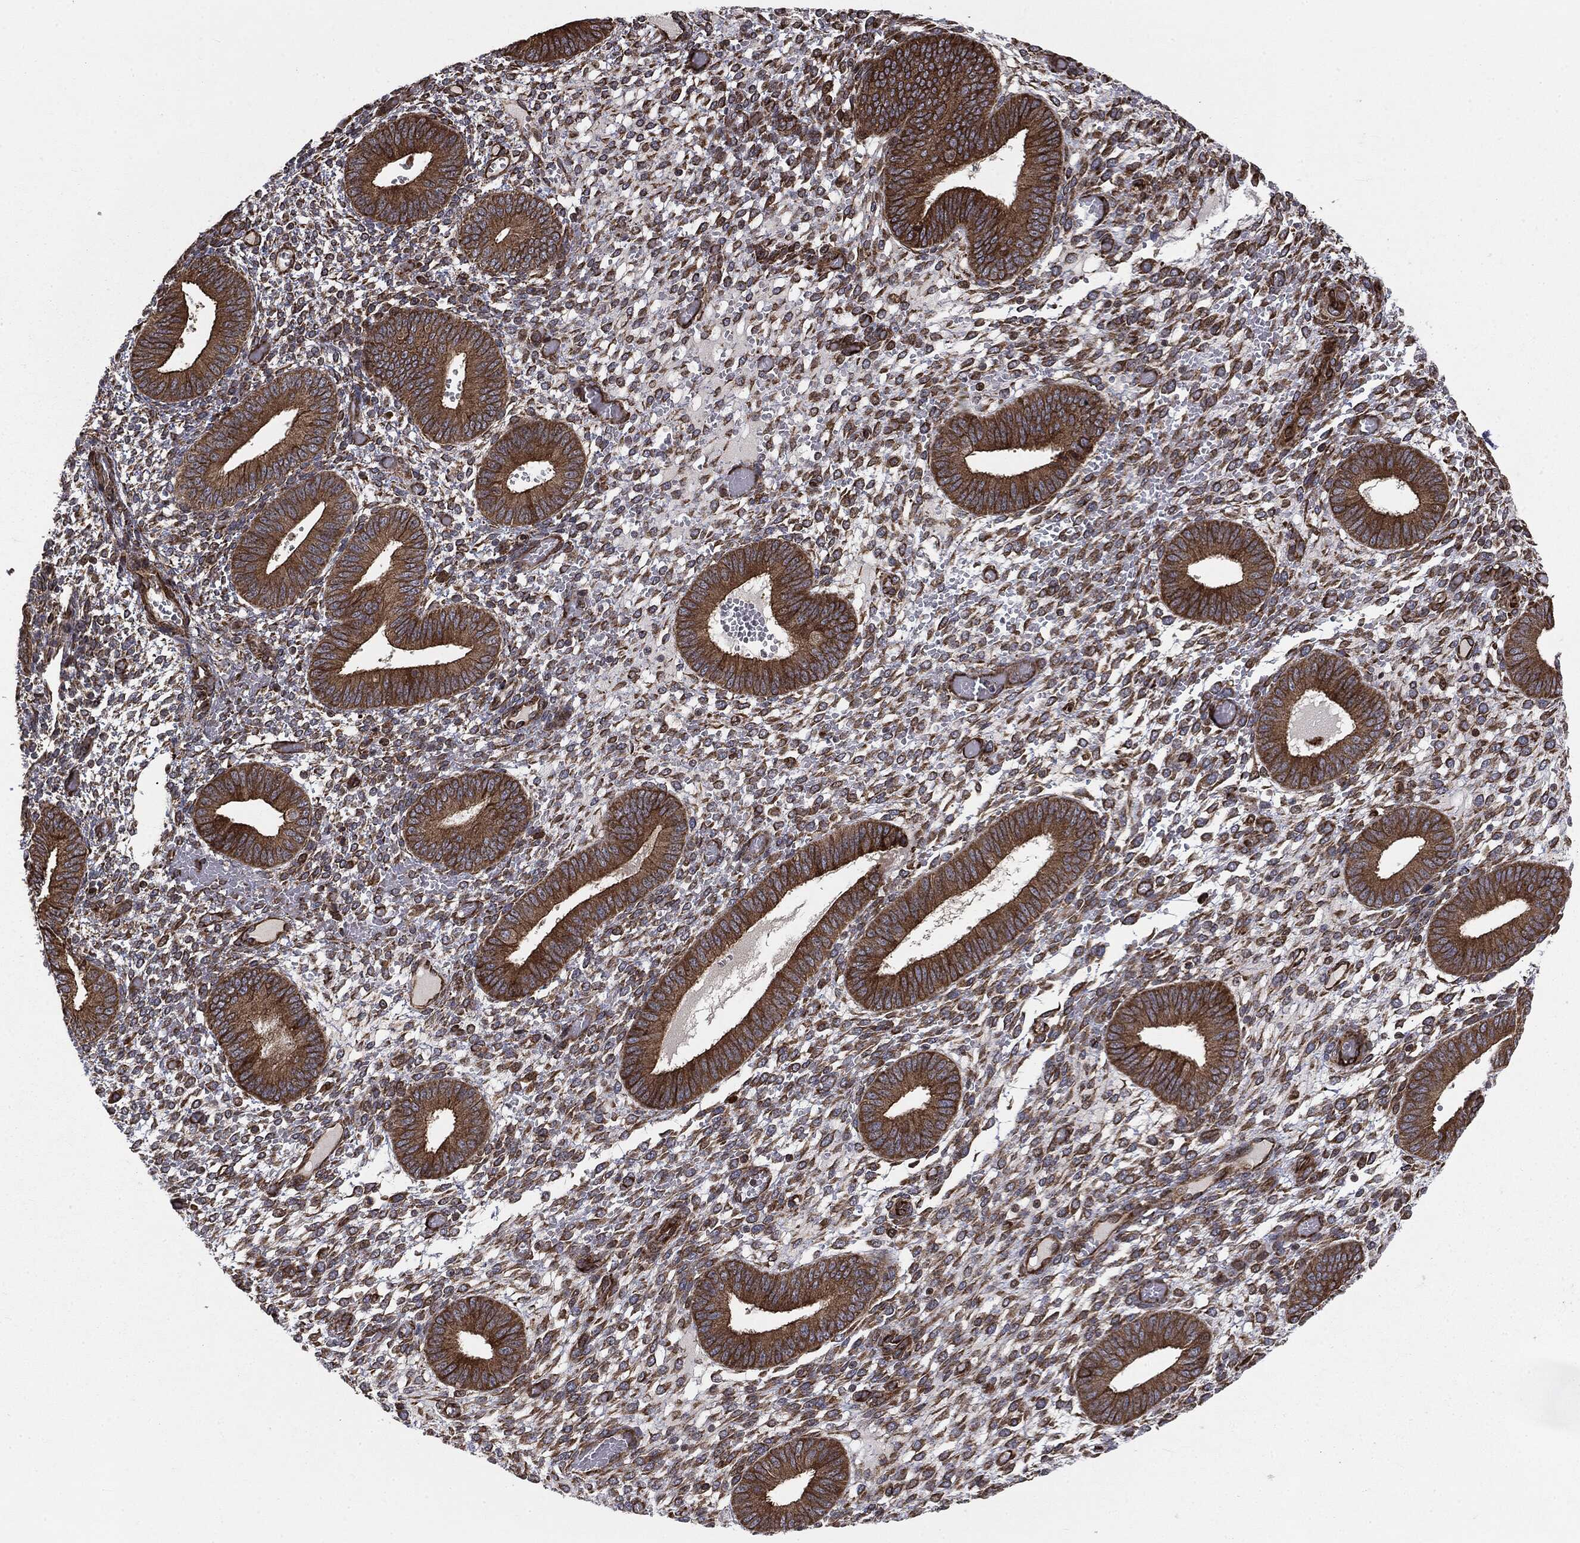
{"staining": {"intensity": "strong", "quantity": "<25%", "location": "cytoplasmic/membranous"}, "tissue": "endometrium", "cell_type": "Cells in endometrial stroma", "image_type": "normal", "snomed": [{"axis": "morphology", "description": "Normal tissue, NOS"}, {"axis": "topography", "description": "Endometrium"}], "caption": "Protein staining of unremarkable endometrium demonstrates strong cytoplasmic/membranous staining in about <25% of cells in endometrial stroma. Using DAB (brown) and hematoxylin (blue) stains, captured at high magnification using brightfield microscopy.", "gene": "CYLD", "patient": {"sex": "female", "age": 42}}